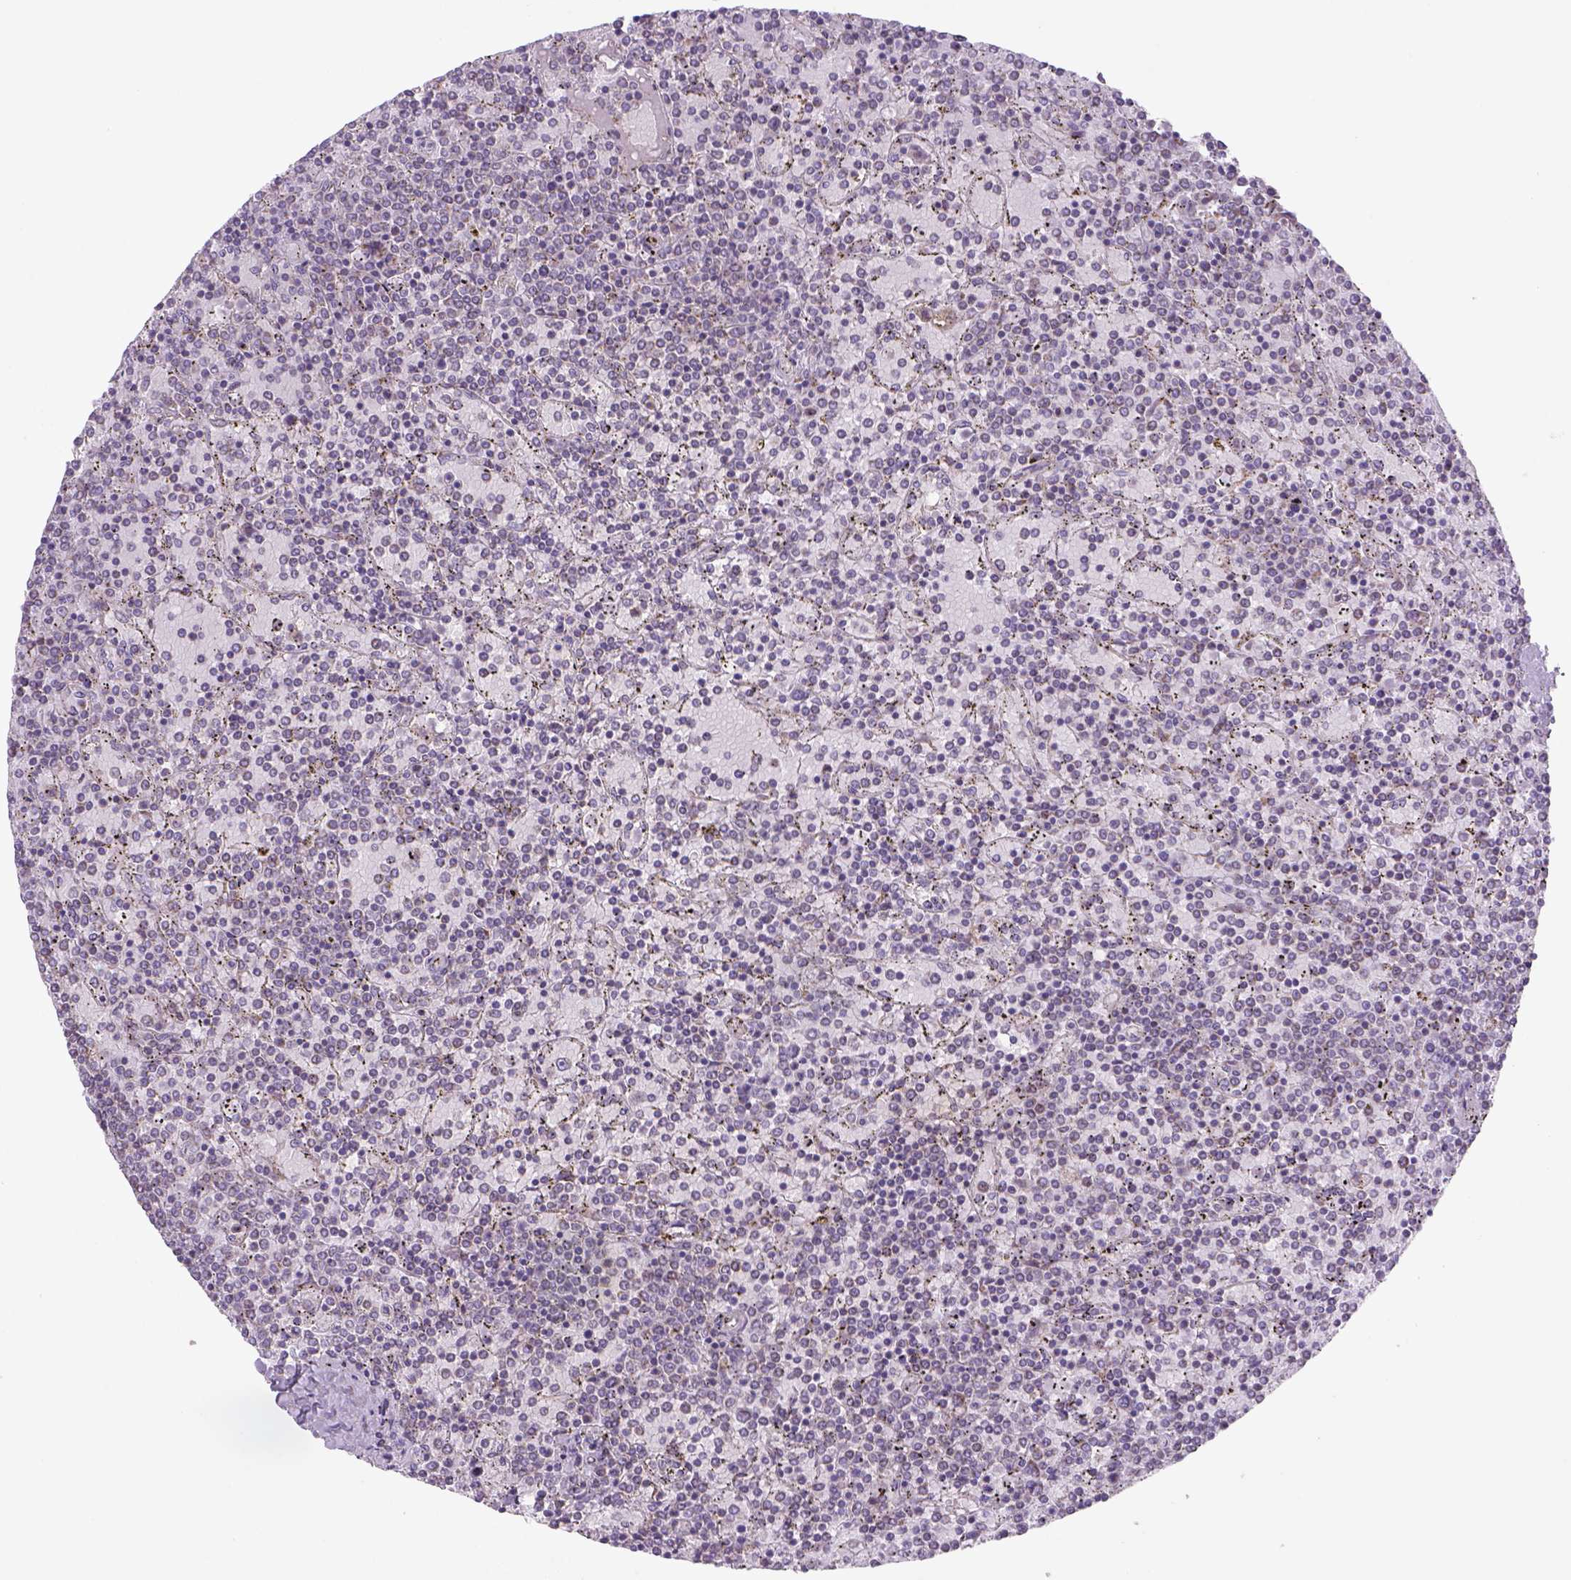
{"staining": {"intensity": "weak", "quantity": "<25%", "location": "cytoplasmic/membranous"}, "tissue": "lymphoma", "cell_type": "Tumor cells", "image_type": "cancer", "snomed": [{"axis": "morphology", "description": "Malignant lymphoma, non-Hodgkin's type, Low grade"}, {"axis": "topography", "description": "Spleen"}], "caption": "Tumor cells show no significant protein staining in lymphoma. Brightfield microscopy of immunohistochemistry (IHC) stained with DAB (brown) and hematoxylin (blue), captured at high magnification.", "gene": "ADGRV1", "patient": {"sex": "female", "age": 77}}